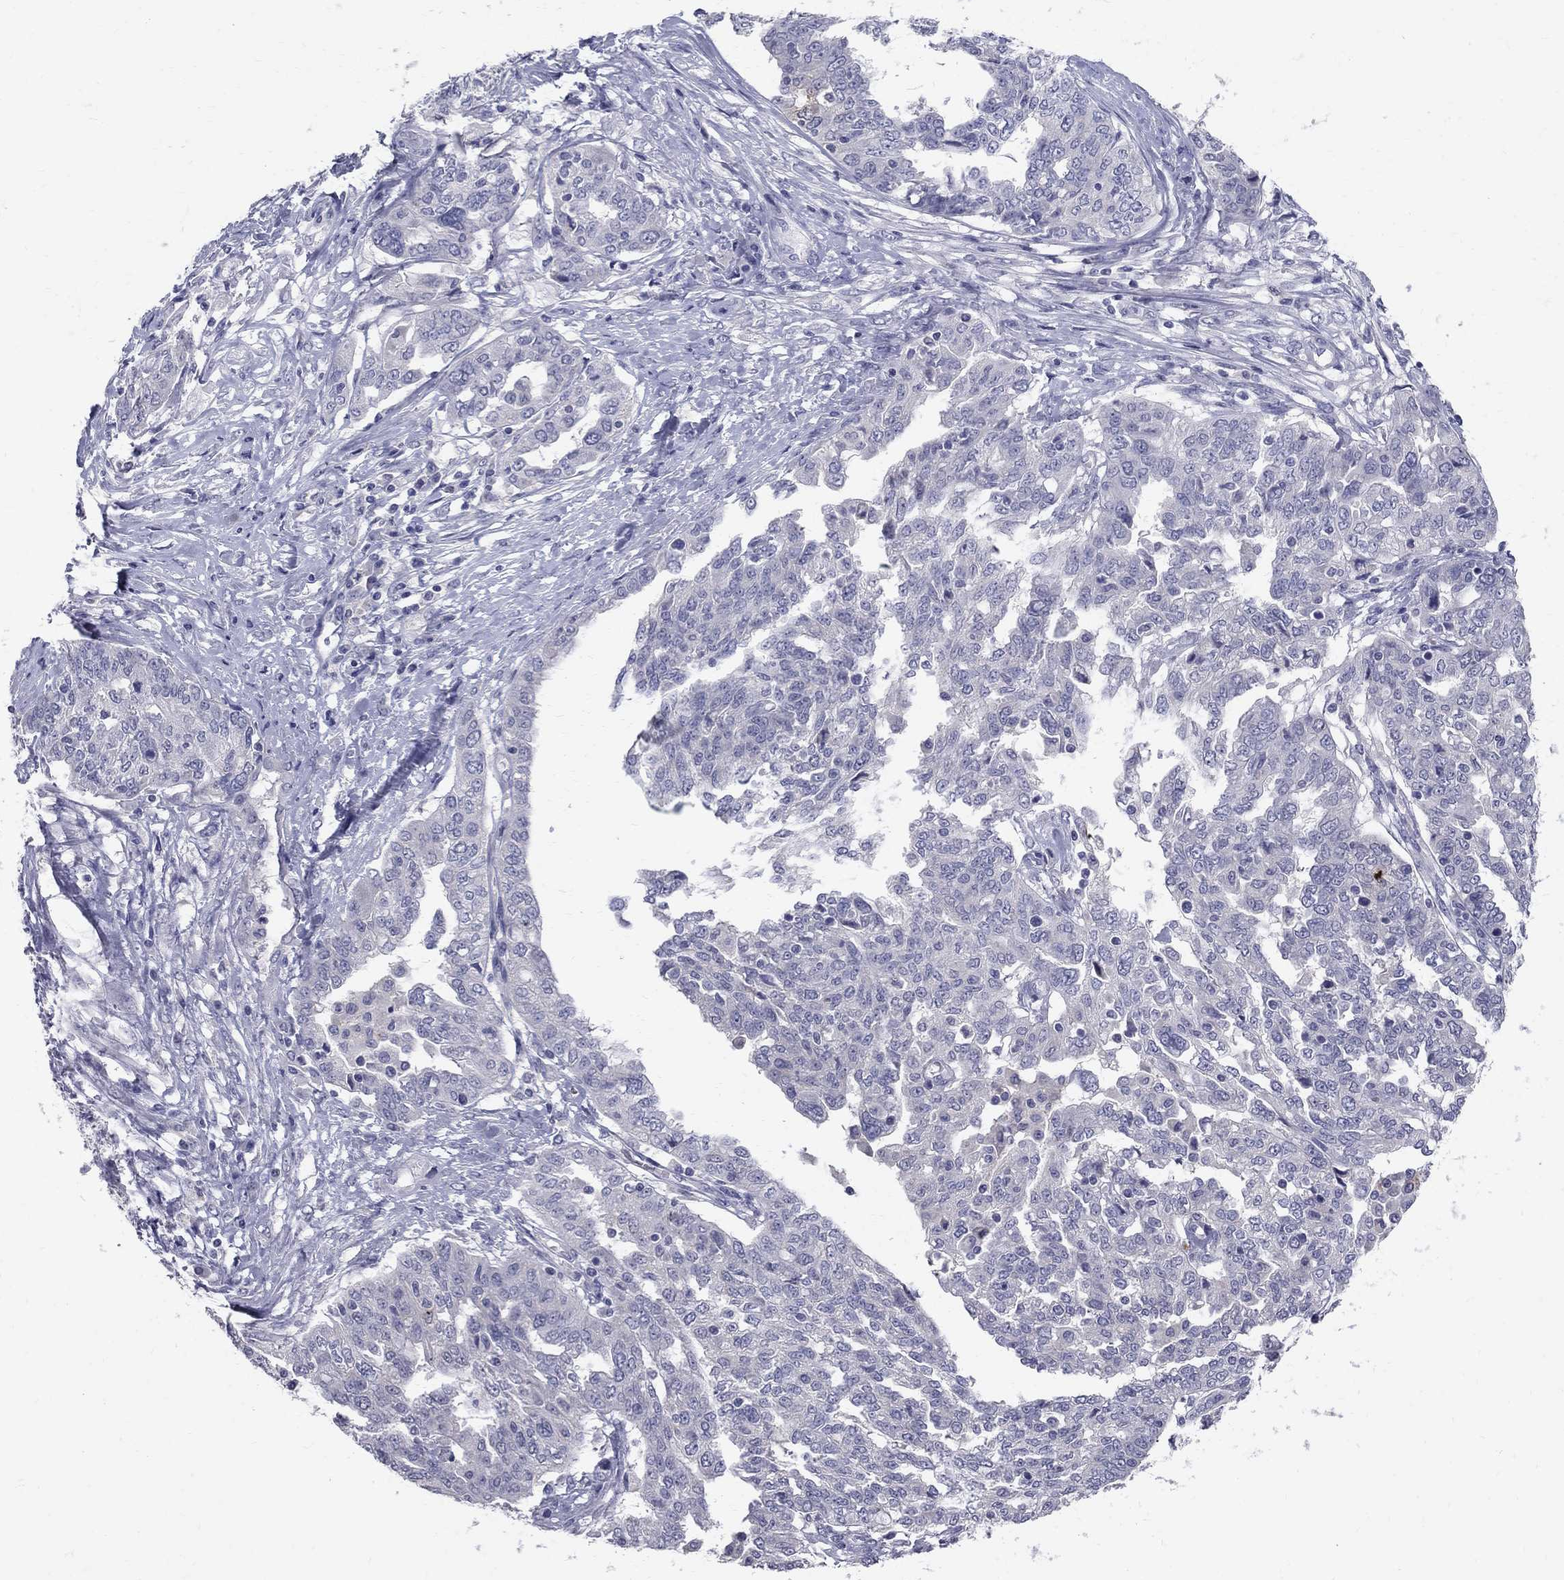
{"staining": {"intensity": "negative", "quantity": "none", "location": "none"}, "tissue": "ovarian cancer", "cell_type": "Tumor cells", "image_type": "cancer", "snomed": [{"axis": "morphology", "description": "Cystadenocarcinoma, serous, NOS"}, {"axis": "topography", "description": "Ovary"}], "caption": "High power microscopy image of an IHC image of ovarian cancer (serous cystadenocarcinoma), revealing no significant staining in tumor cells. (DAB (3,3'-diaminobenzidine) IHC with hematoxylin counter stain).", "gene": "TP53TG5", "patient": {"sex": "female", "age": 67}}